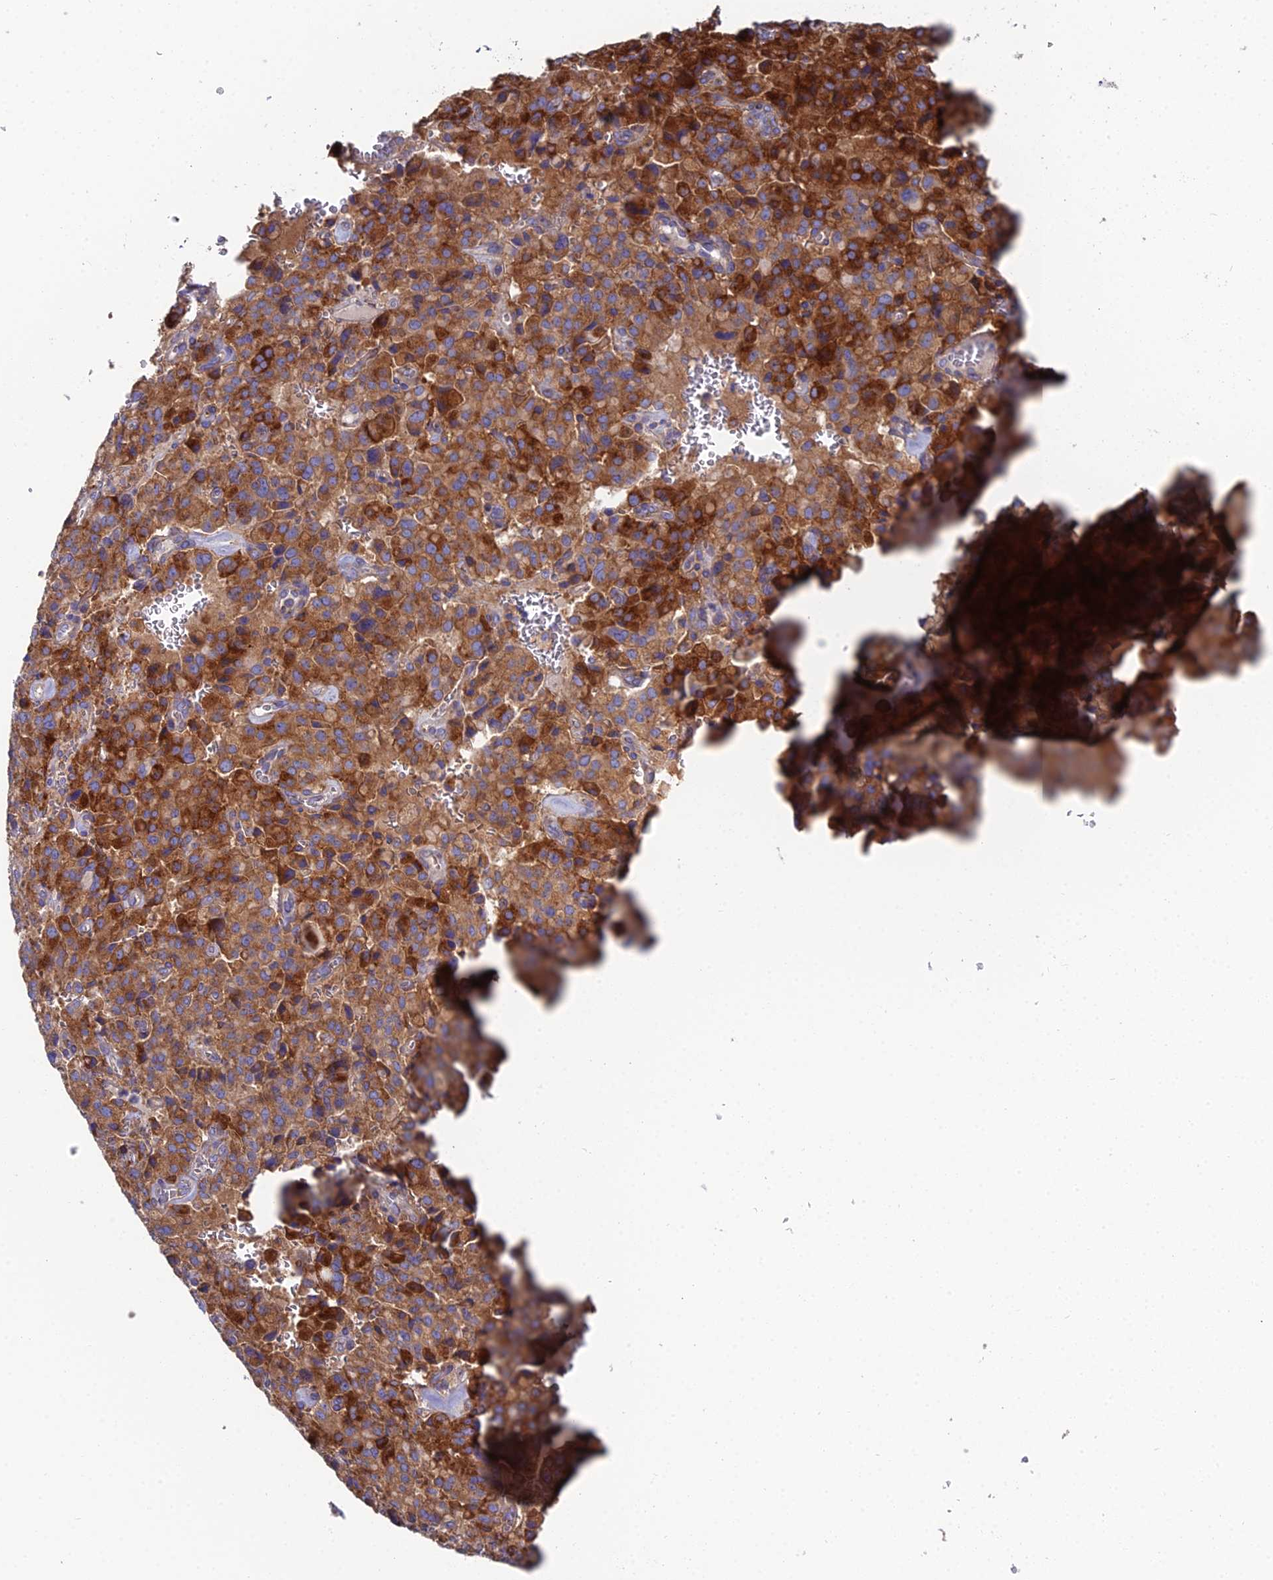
{"staining": {"intensity": "strong", "quantity": ">75%", "location": "cytoplasmic/membranous"}, "tissue": "pancreatic cancer", "cell_type": "Tumor cells", "image_type": "cancer", "snomed": [{"axis": "morphology", "description": "Adenocarcinoma, NOS"}, {"axis": "topography", "description": "Pancreas"}], "caption": "This micrograph reveals immunohistochemistry (IHC) staining of human pancreatic adenocarcinoma, with high strong cytoplasmic/membranous staining in about >75% of tumor cells.", "gene": "CLCN3", "patient": {"sex": "male", "age": 65}}